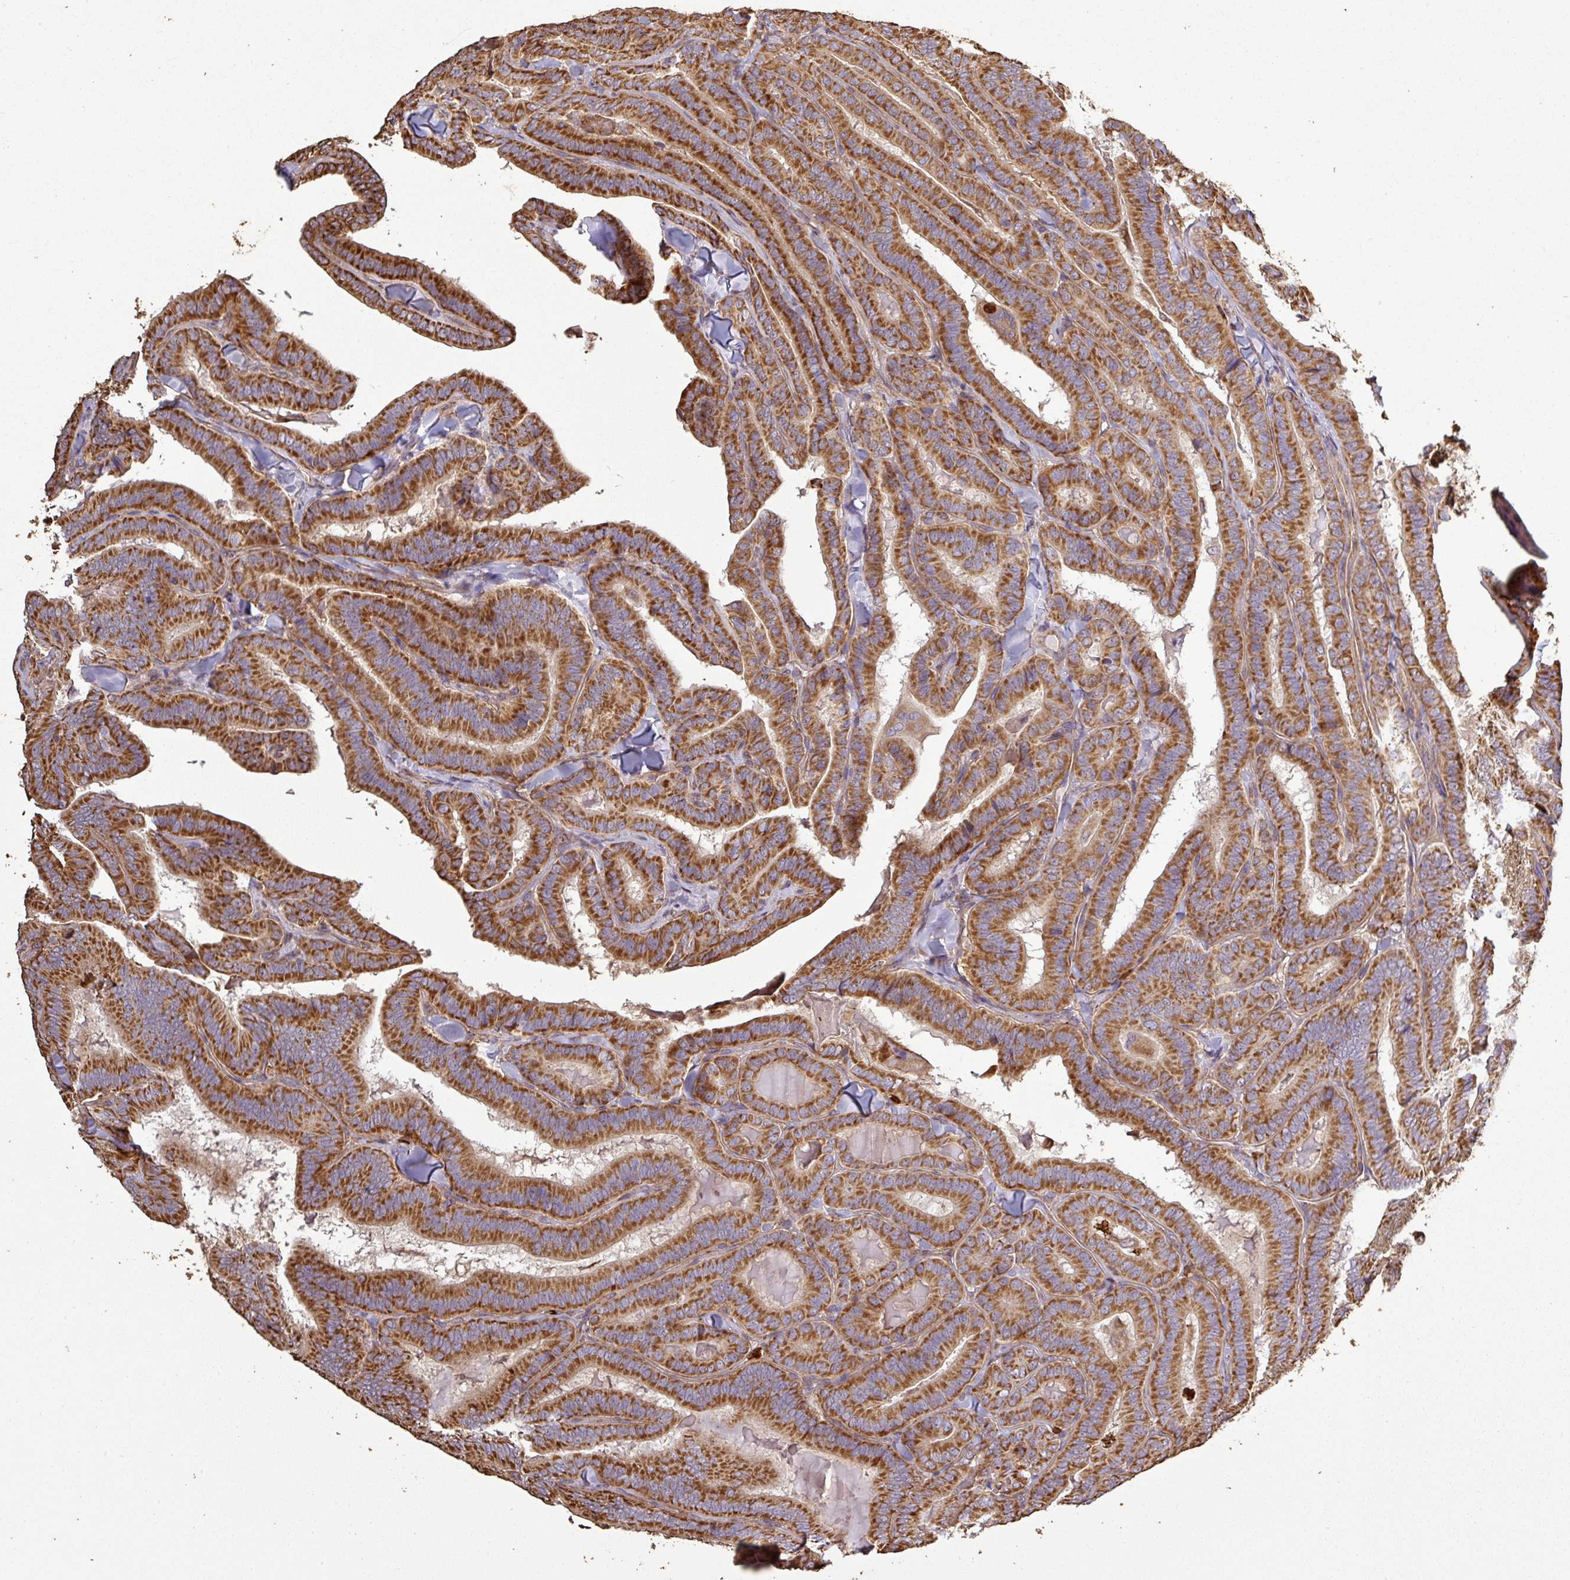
{"staining": {"intensity": "strong", "quantity": ">75%", "location": "cytoplasmic/membranous"}, "tissue": "thyroid cancer", "cell_type": "Tumor cells", "image_type": "cancer", "snomed": [{"axis": "morphology", "description": "Papillary adenocarcinoma, NOS"}, {"axis": "topography", "description": "Thyroid gland"}], "caption": "Human thyroid papillary adenocarcinoma stained with a protein marker shows strong staining in tumor cells.", "gene": "PLEKHM1", "patient": {"sex": "male", "age": 61}}